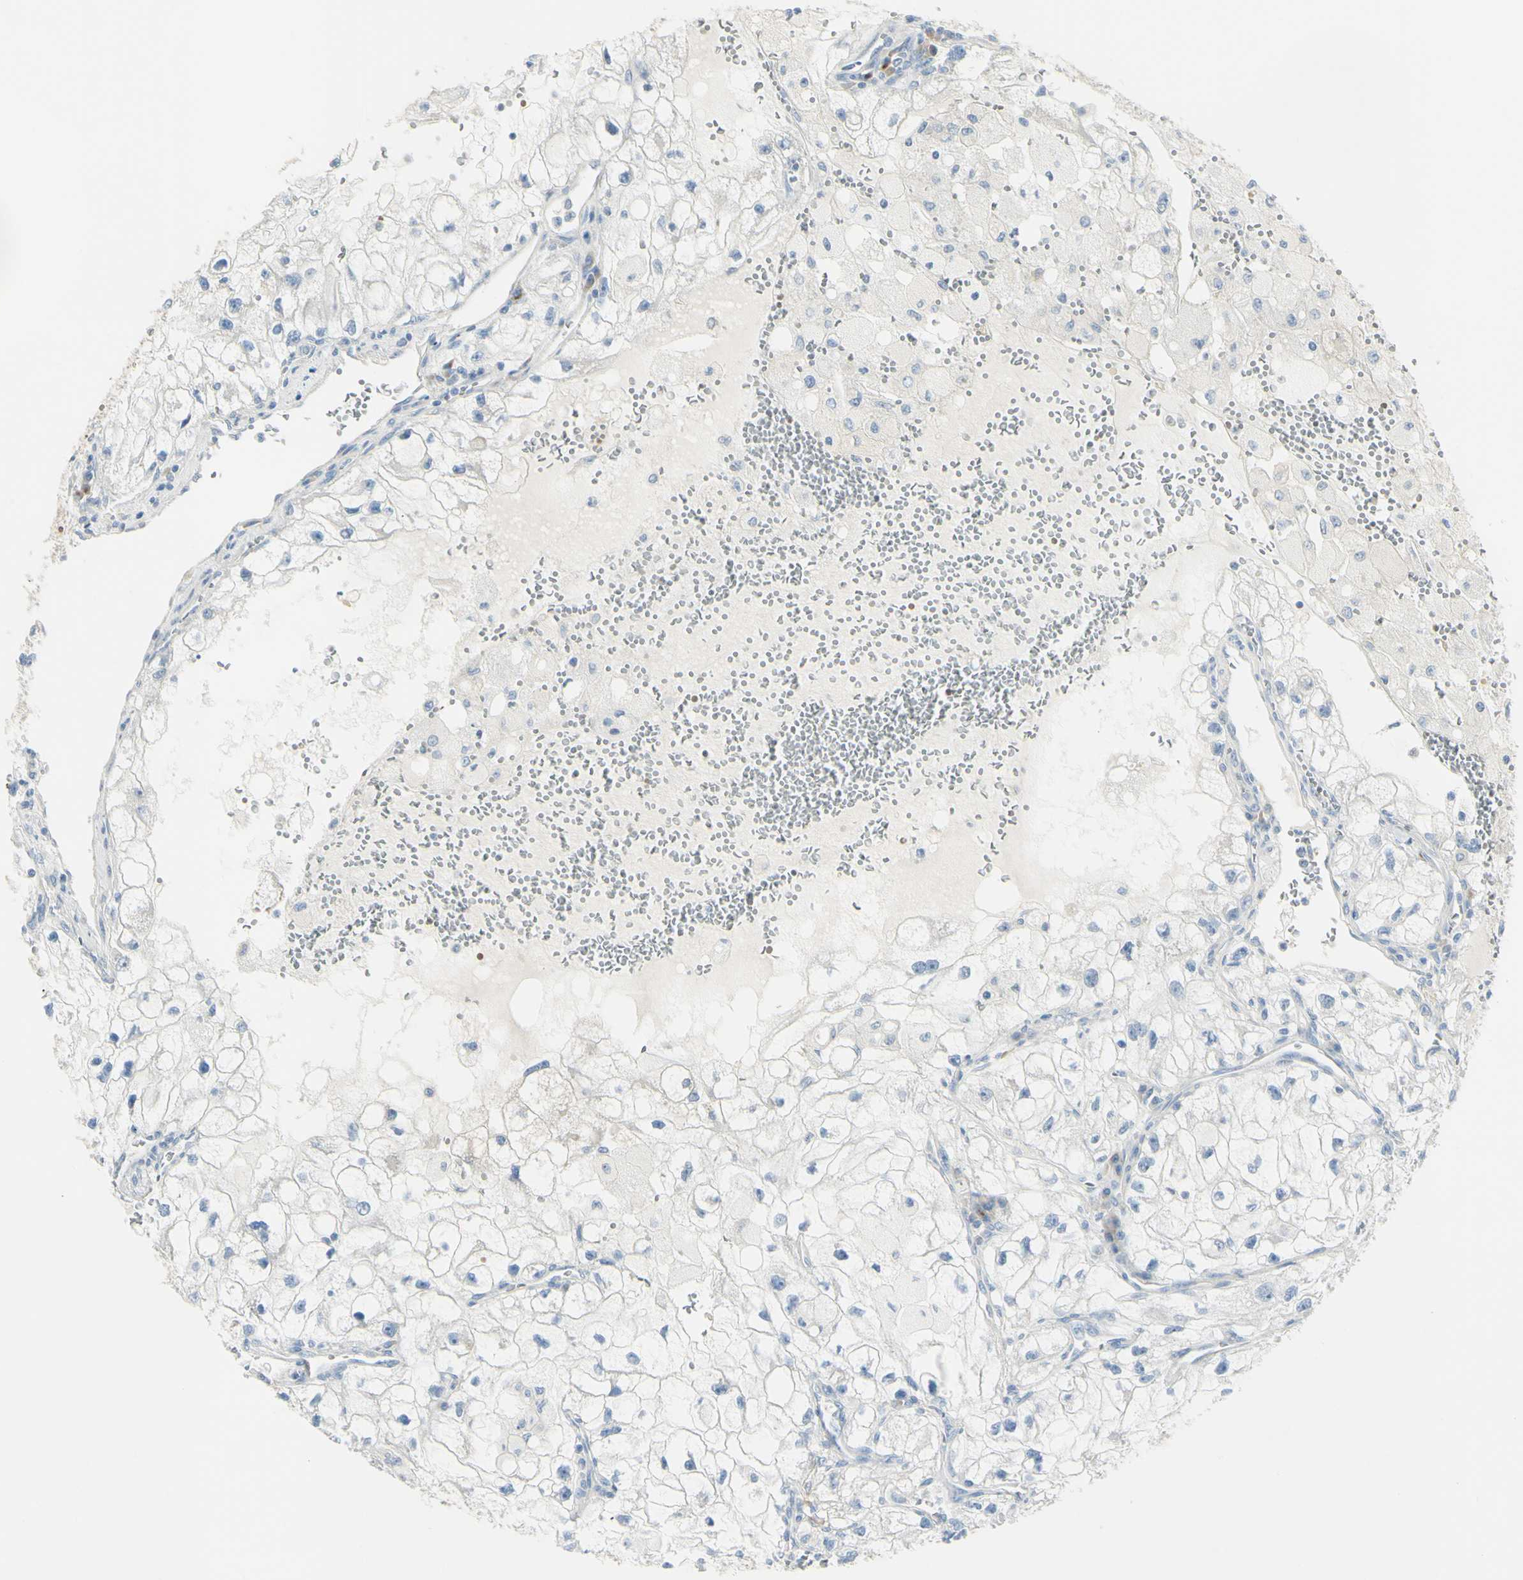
{"staining": {"intensity": "negative", "quantity": "none", "location": "none"}, "tissue": "renal cancer", "cell_type": "Tumor cells", "image_type": "cancer", "snomed": [{"axis": "morphology", "description": "Adenocarcinoma, NOS"}, {"axis": "topography", "description": "Kidney"}], "caption": "Immunohistochemical staining of human renal cancer (adenocarcinoma) exhibits no significant positivity in tumor cells.", "gene": "NCBP2L", "patient": {"sex": "female", "age": 70}}